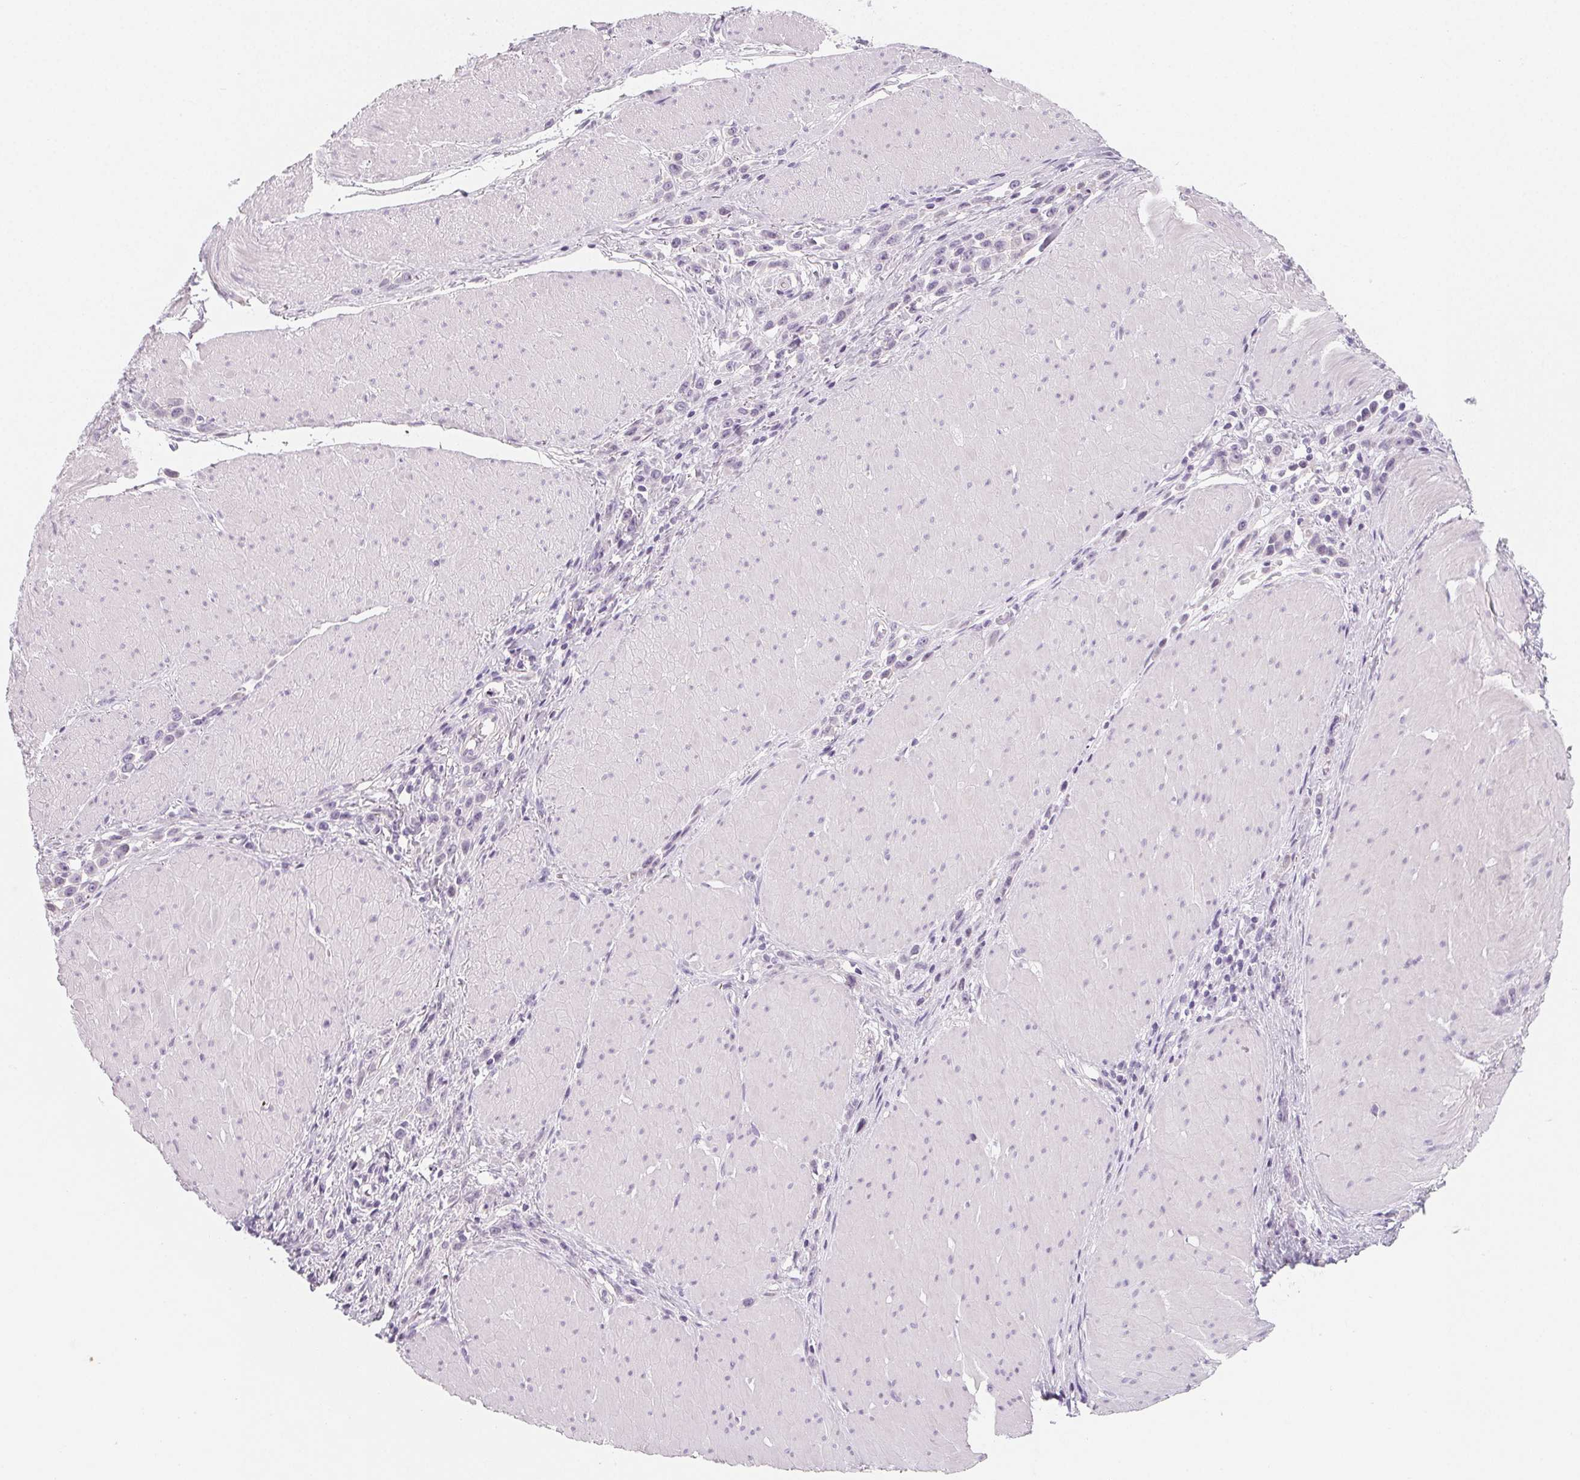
{"staining": {"intensity": "negative", "quantity": "none", "location": "none"}, "tissue": "stomach cancer", "cell_type": "Tumor cells", "image_type": "cancer", "snomed": [{"axis": "morphology", "description": "Adenocarcinoma, NOS"}, {"axis": "topography", "description": "Stomach"}], "caption": "Tumor cells show no significant staining in stomach cancer (adenocarcinoma).", "gene": "SH3GL2", "patient": {"sex": "male", "age": 47}}